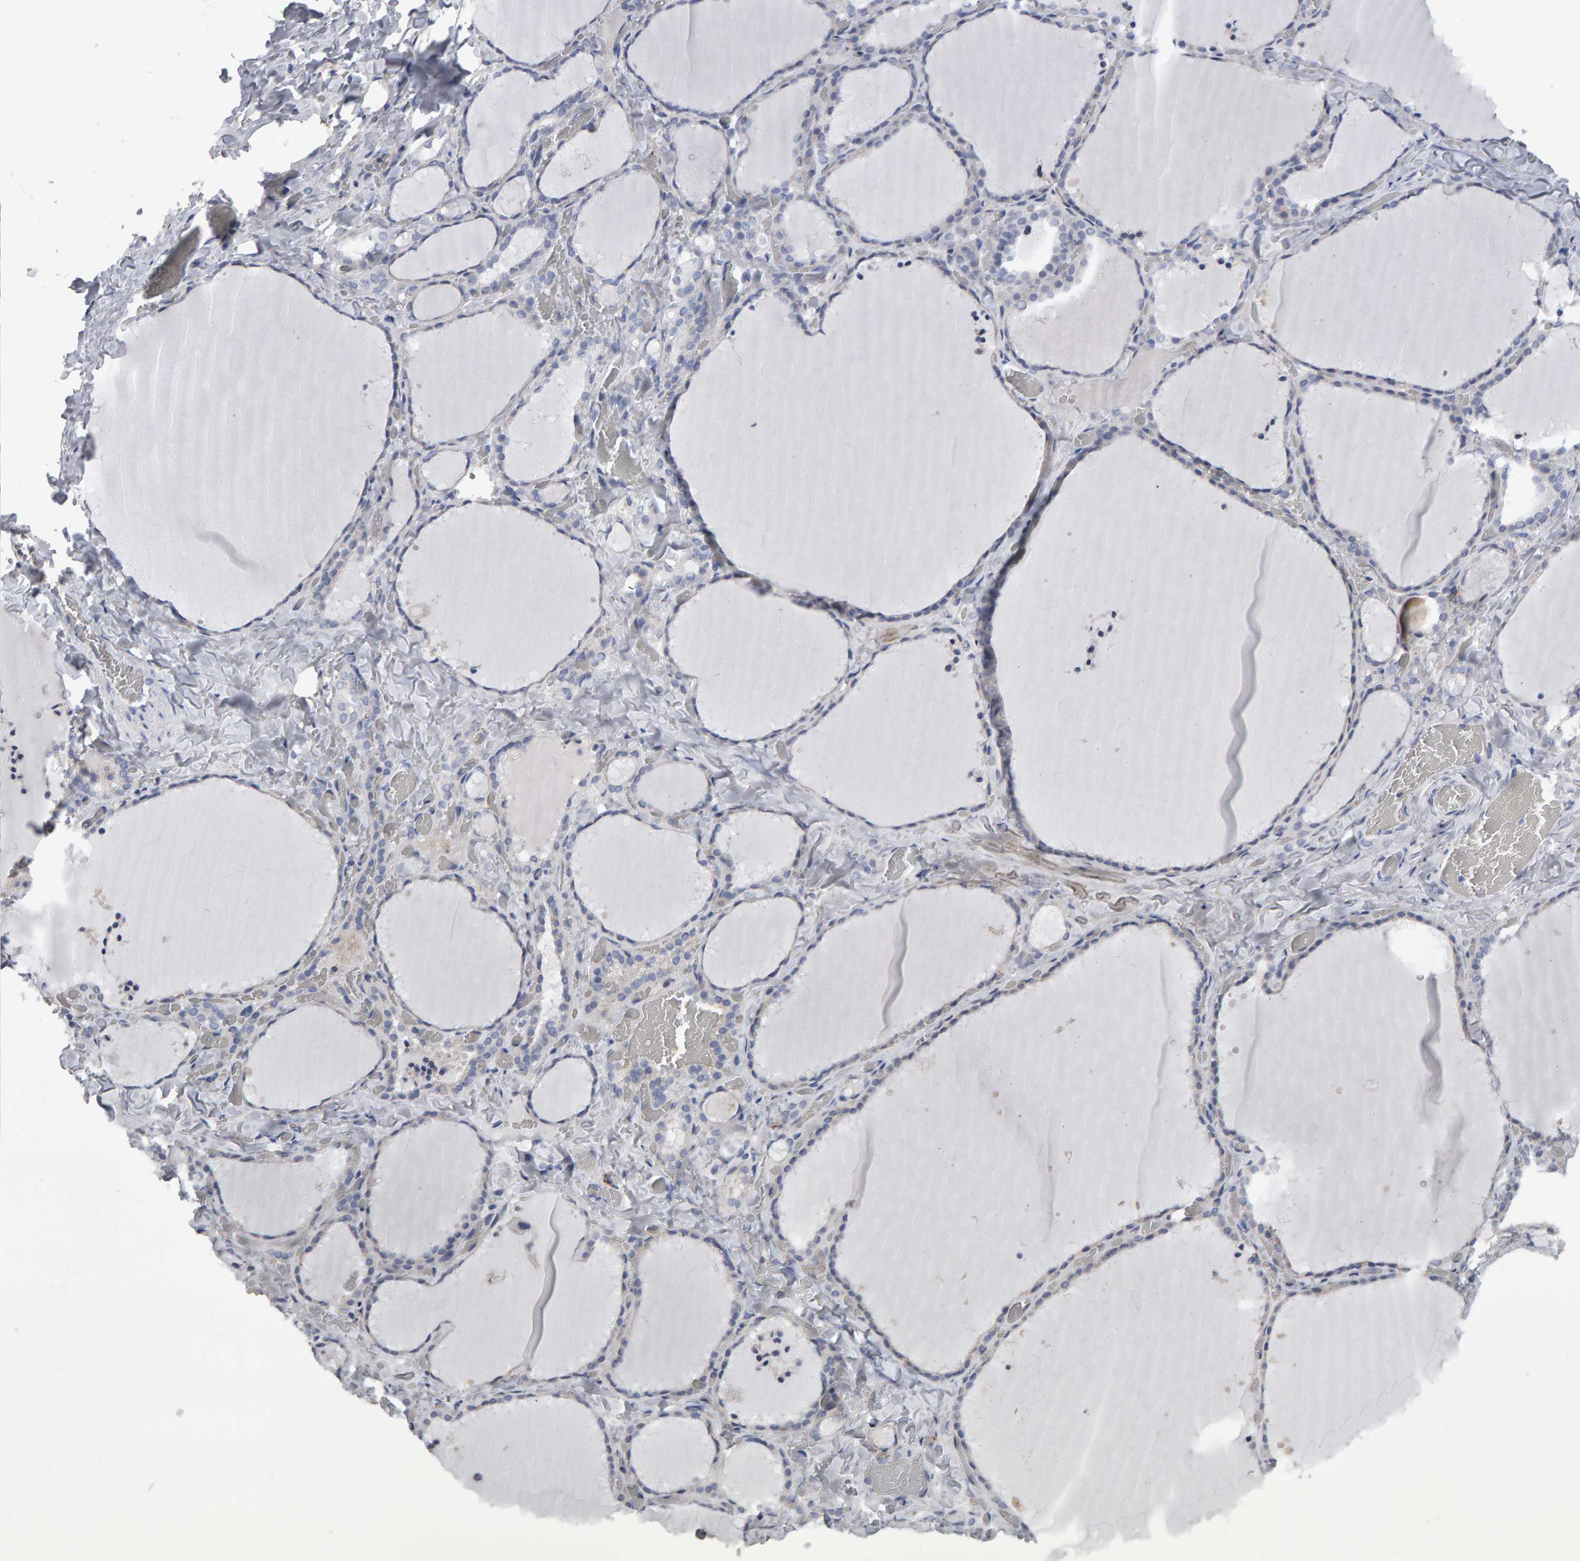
{"staining": {"intensity": "negative", "quantity": "none", "location": "none"}, "tissue": "thyroid gland", "cell_type": "Glandular cells", "image_type": "normal", "snomed": [{"axis": "morphology", "description": "Normal tissue, NOS"}, {"axis": "topography", "description": "Thyroid gland"}], "caption": "IHC histopathology image of unremarkable thyroid gland stained for a protein (brown), which exhibits no positivity in glandular cells.", "gene": "CD38", "patient": {"sex": "female", "age": 22}}